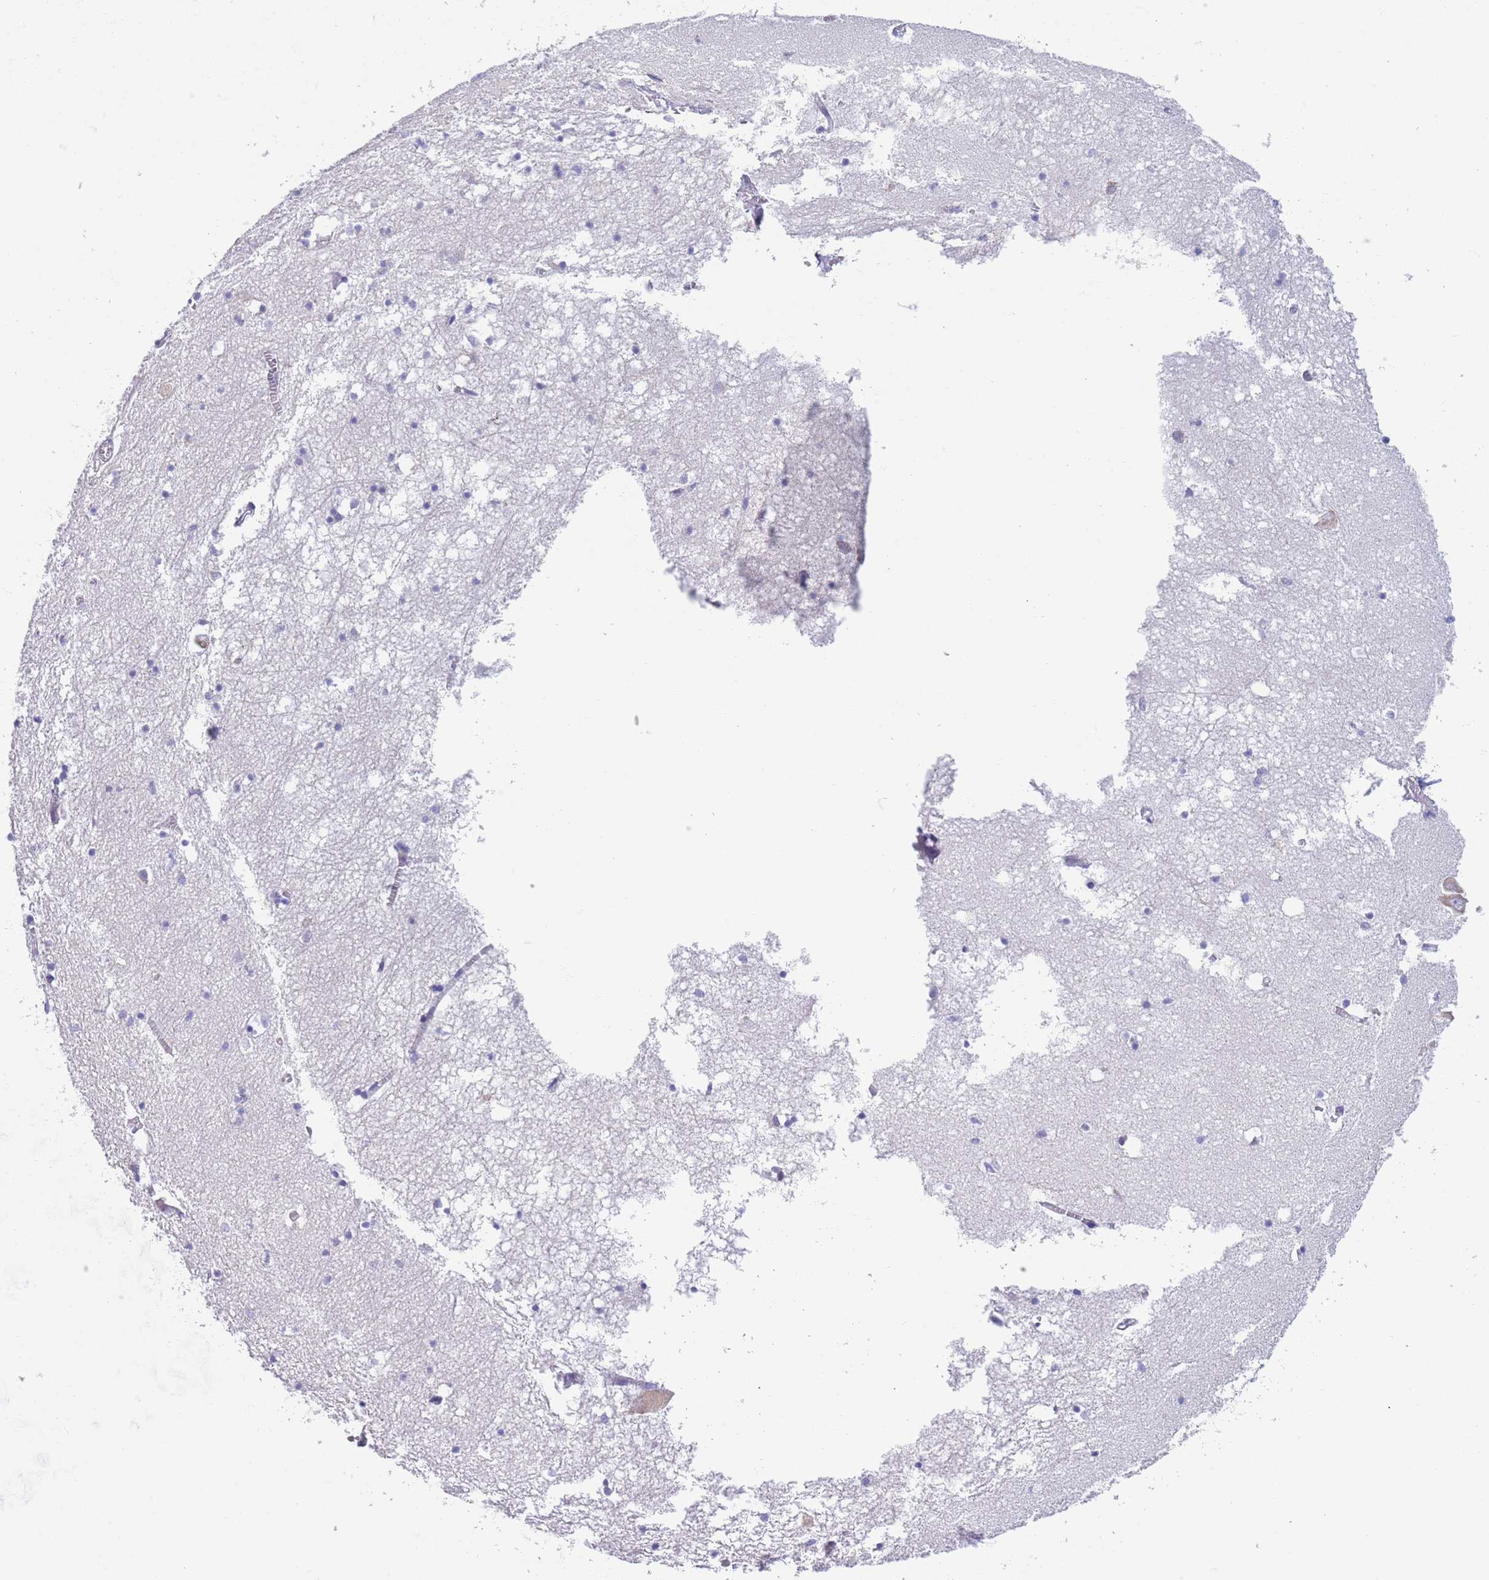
{"staining": {"intensity": "negative", "quantity": "none", "location": "none"}, "tissue": "hippocampus", "cell_type": "Glial cells", "image_type": "normal", "snomed": [{"axis": "morphology", "description": "Normal tissue, NOS"}, {"axis": "topography", "description": "Hippocampus"}], "caption": "The immunohistochemistry histopathology image has no significant positivity in glial cells of hippocampus.", "gene": "CCDC149", "patient": {"sex": "male", "age": 70}}